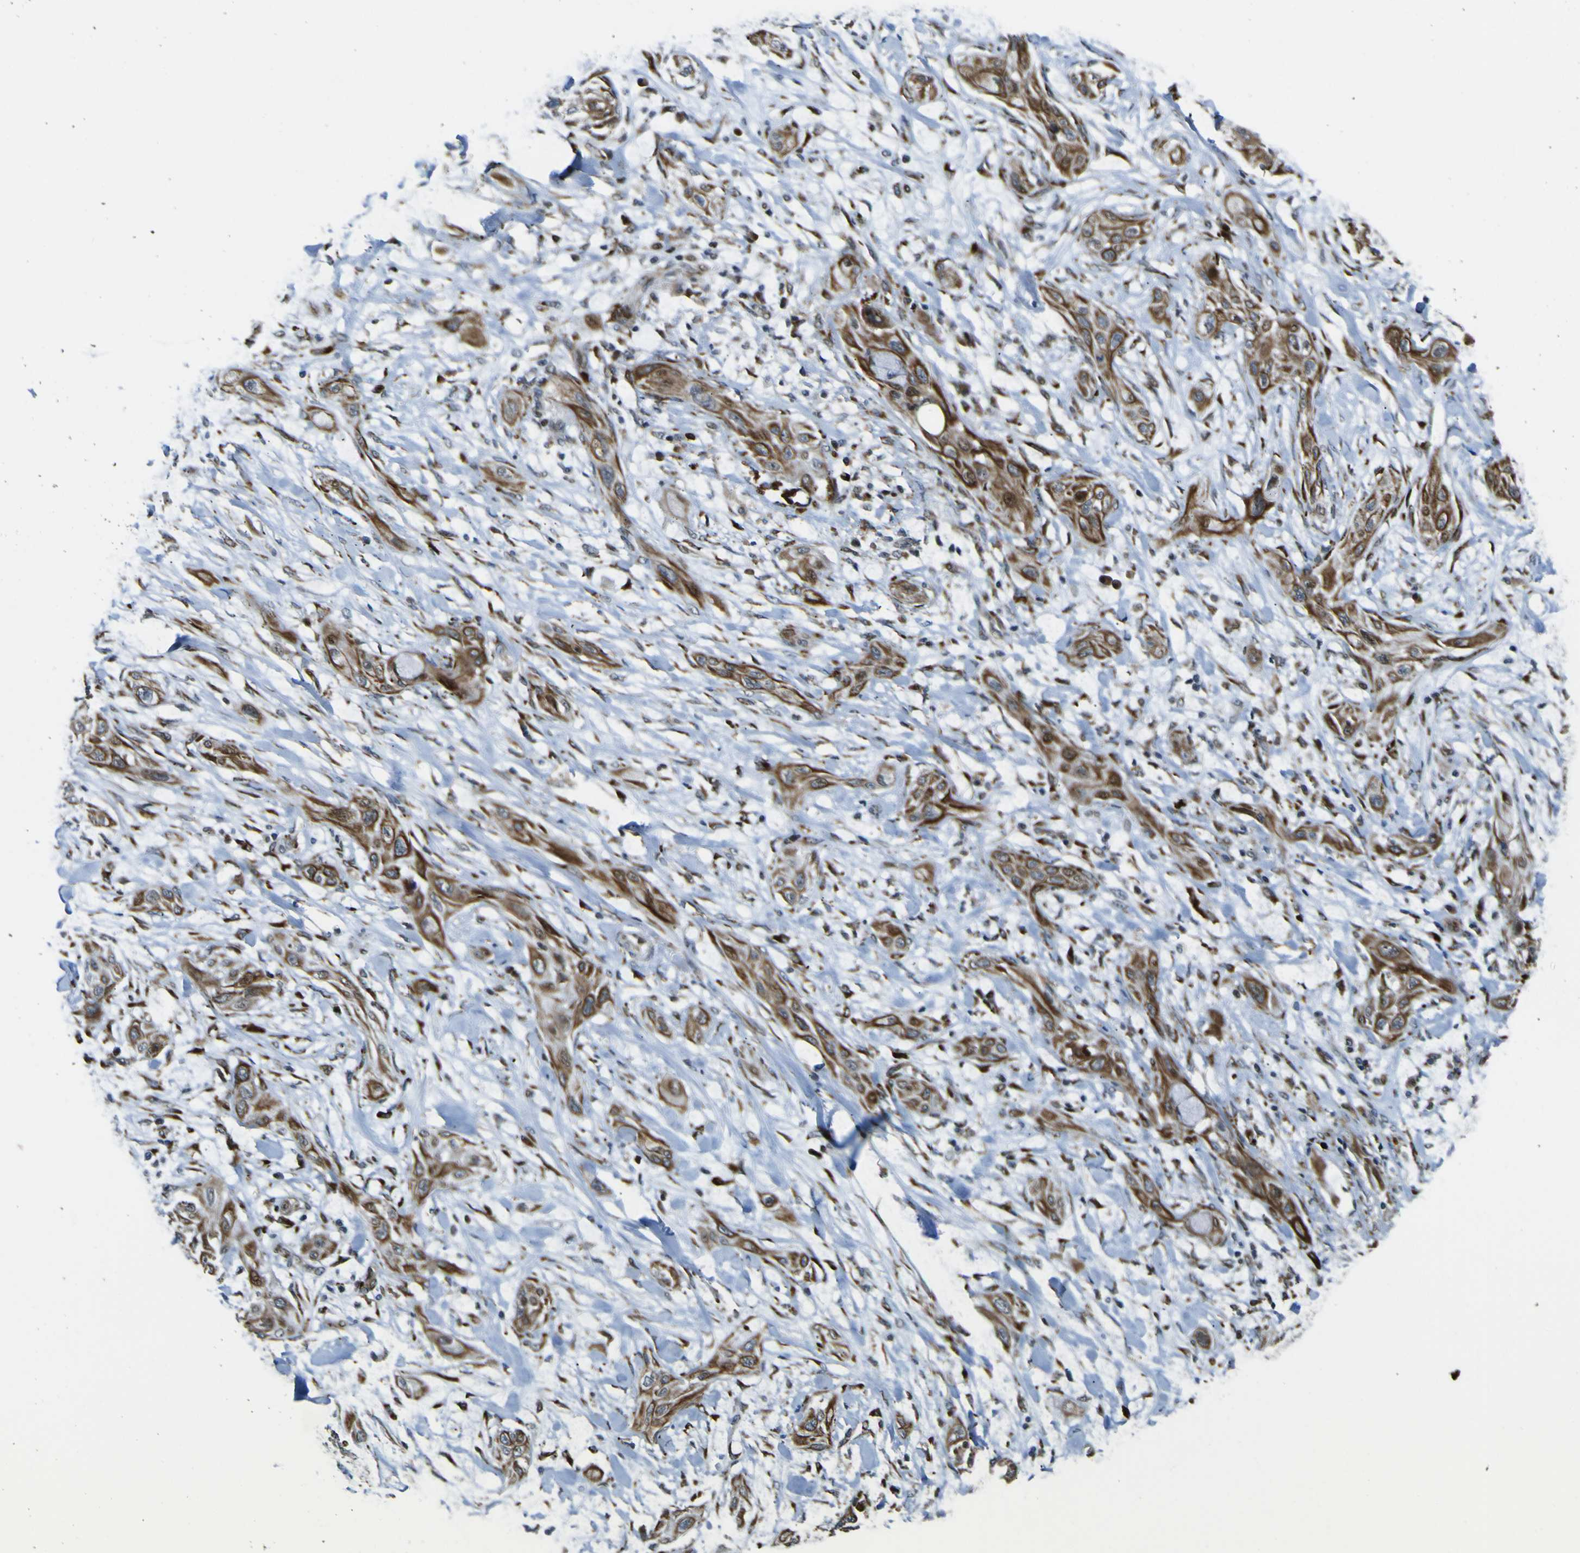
{"staining": {"intensity": "moderate", "quantity": ">75%", "location": "cytoplasmic/membranous"}, "tissue": "lung cancer", "cell_type": "Tumor cells", "image_type": "cancer", "snomed": [{"axis": "morphology", "description": "Squamous cell carcinoma, NOS"}, {"axis": "topography", "description": "Lung"}], "caption": "There is medium levels of moderate cytoplasmic/membranous positivity in tumor cells of lung cancer, as demonstrated by immunohistochemical staining (brown color).", "gene": "LBHD1", "patient": {"sex": "female", "age": 47}}